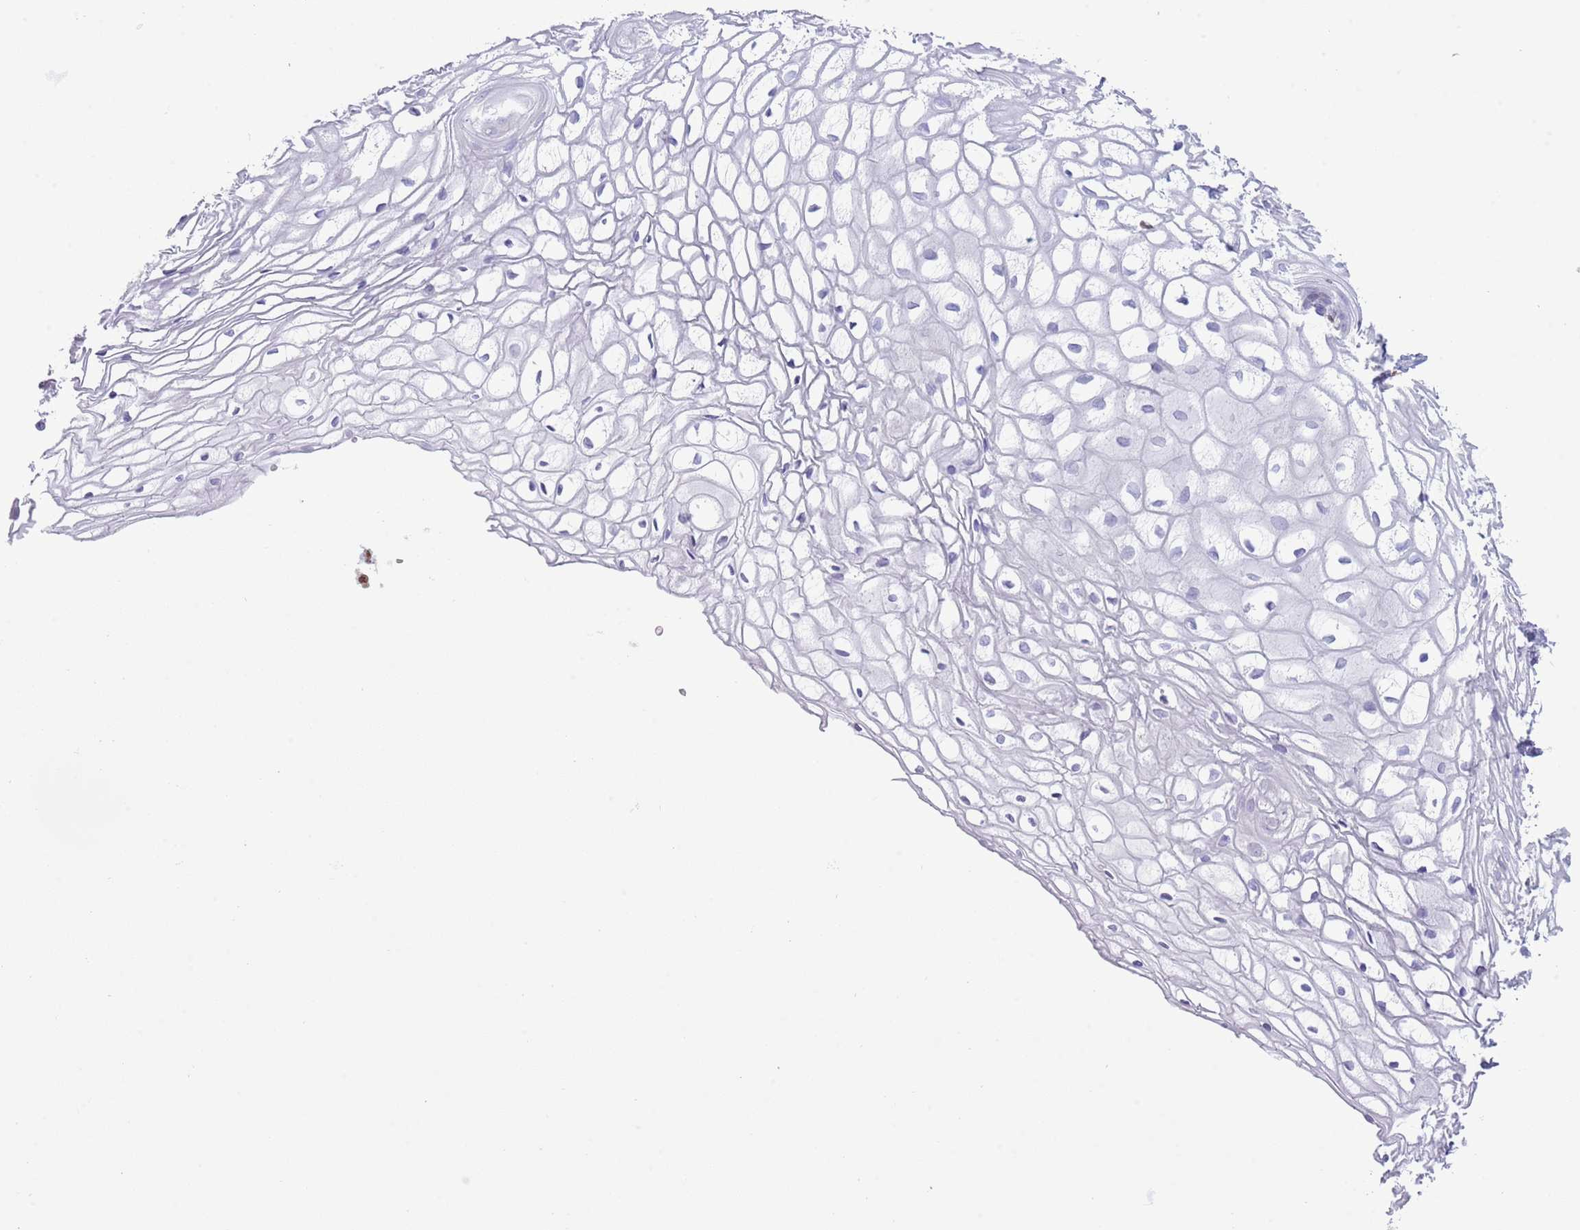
{"staining": {"intensity": "negative", "quantity": "none", "location": "none"}, "tissue": "vagina", "cell_type": "Squamous epithelial cells", "image_type": "normal", "snomed": [{"axis": "morphology", "description": "Normal tissue, NOS"}, {"axis": "topography", "description": "Vagina"}], "caption": "DAB immunohistochemical staining of unremarkable vagina shows no significant staining in squamous epithelial cells.", "gene": "LBR", "patient": {"sex": "female", "age": 34}}